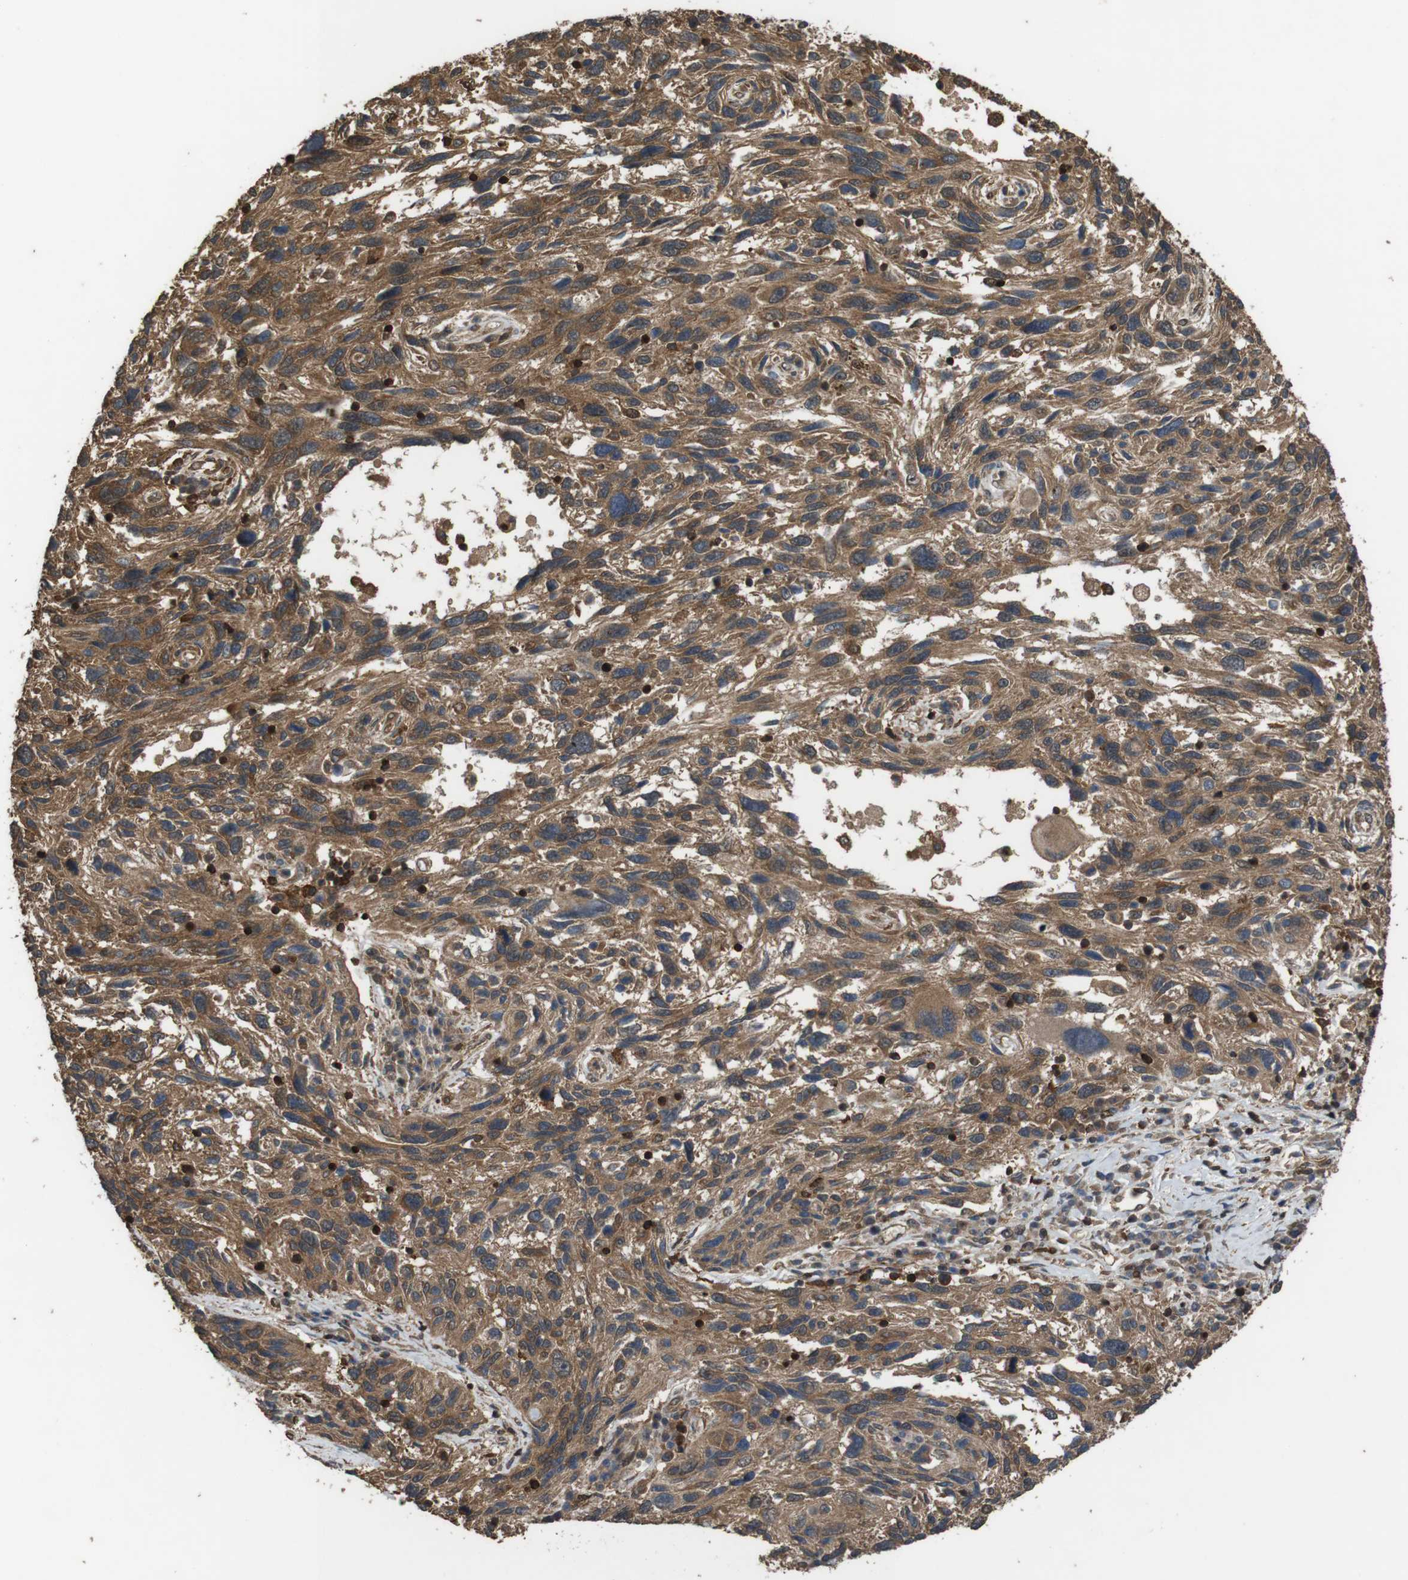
{"staining": {"intensity": "moderate", "quantity": ">75%", "location": "cytoplasmic/membranous"}, "tissue": "melanoma", "cell_type": "Tumor cells", "image_type": "cancer", "snomed": [{"axis": "morphology", "description": "Malignant melanoma, NOS"}, {"axis": "topography", "description": "Skin"}], "caption": "Immunohistochemical staining of malignant melanoma reveals moderate cytoplasmic/membranous protein expression in approximately >75% of tumor cells.", "gene": "BAG4", "patient": {"sex": "male", "age": 53}}